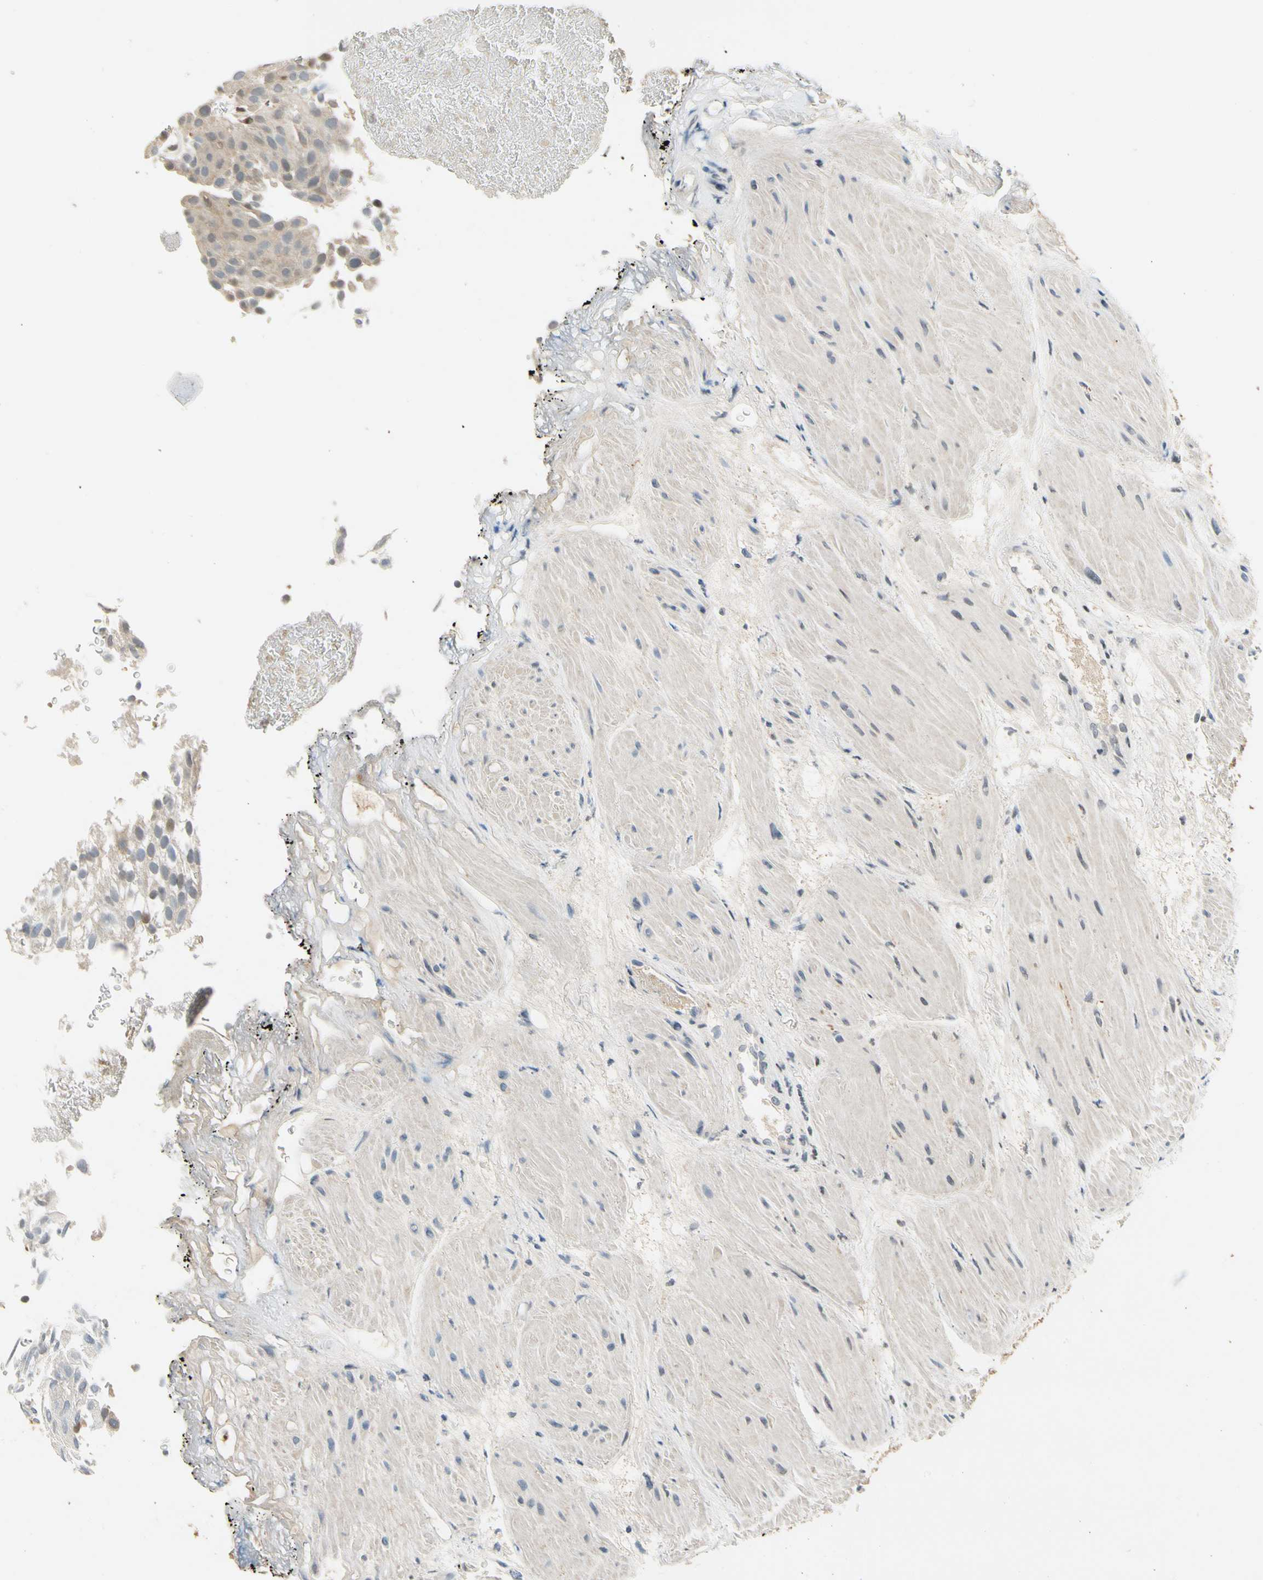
{"staining": {"intensity": "weak", "quantity": ">75%", "location": "cytoplasmic/membranous"}, "tissue": "urothelial cancer", "cell_type": "Tumor cells", "image_type": "cancer", "snomed": [{"axis": "morphology", "description": "Urothelial carcinoma, Low grade"}, {"axis": "topography", "description": "Urinary bladder"}], "caption": "IHC image of urothelial carcinoma (low-grade) stained for a protein (brown), which demonstrates low levels of weak cytoplasmic/membranous positivity in approximately >75% of tumor cells.", "gene": "SOD1", "patient": {"sex": "male", "age": 78}}